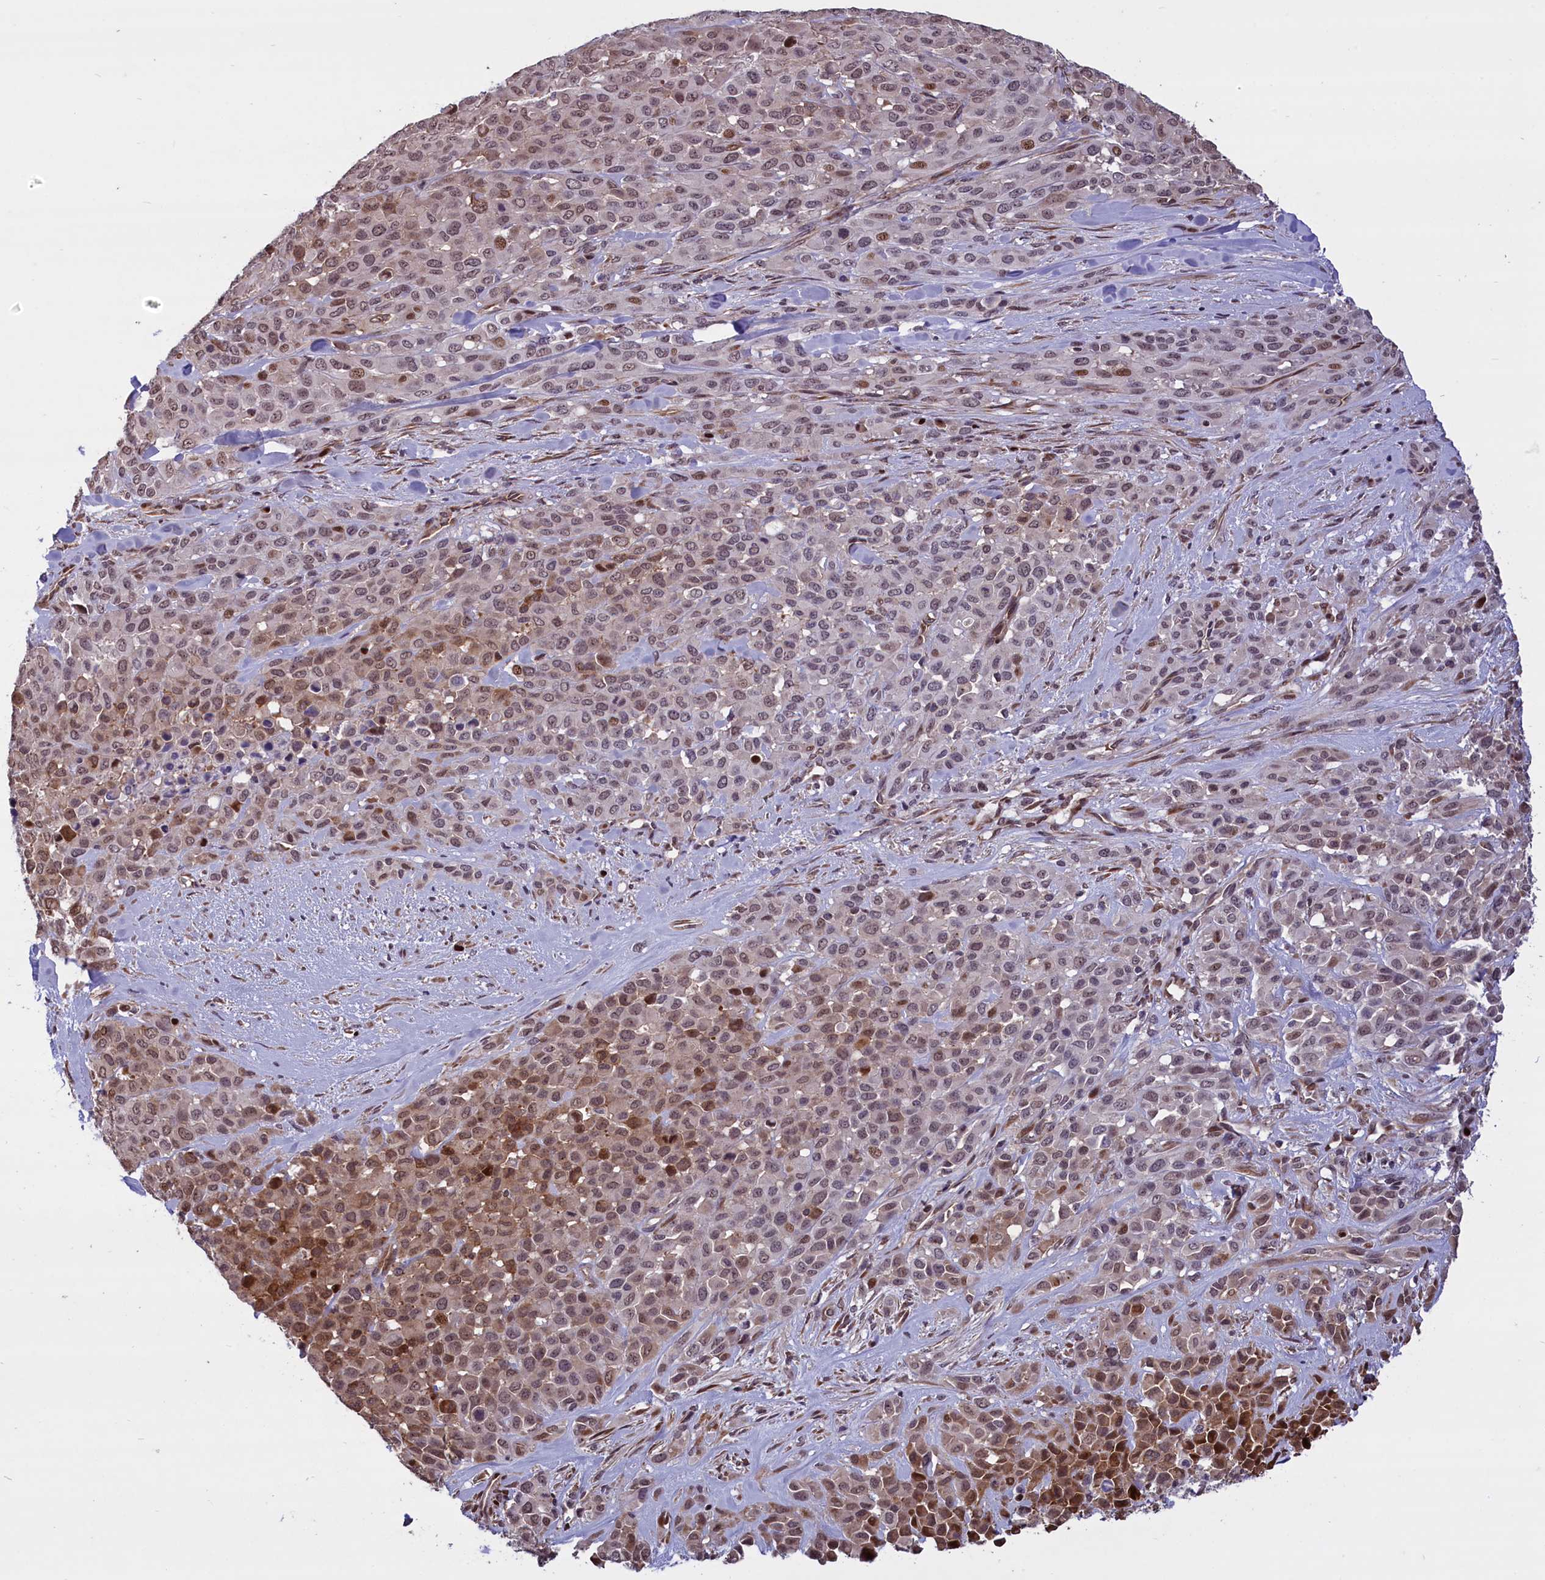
{"staining": {"intensity": "moderate", "quantity": ">75%", "location": "cytoplasmic/membranous,nuclear"}, "tissue": "melanoma", "cell_type": "Tumor cells", "image_type": "cancer", "snomed": [{"axis": "morphology", "description": "Malignant melanoma, Metastatic site"}, {"axis": "topography", "description": "Skin"}], "caption": "Immunohistochemistry (IHC) (DAB (3,3'-diaminobenzidine)) staining of melanoma reveals moderate cytoplasmic/membranous and nuclear protein positivity in approximately >75% of tumor cells. (DAB (3,3'-diaminobenzidine) = brown stain, brightfield microscopy at high magnification).", "gene": "SHFL", "patient": {"sex": "female", "age": 81}}